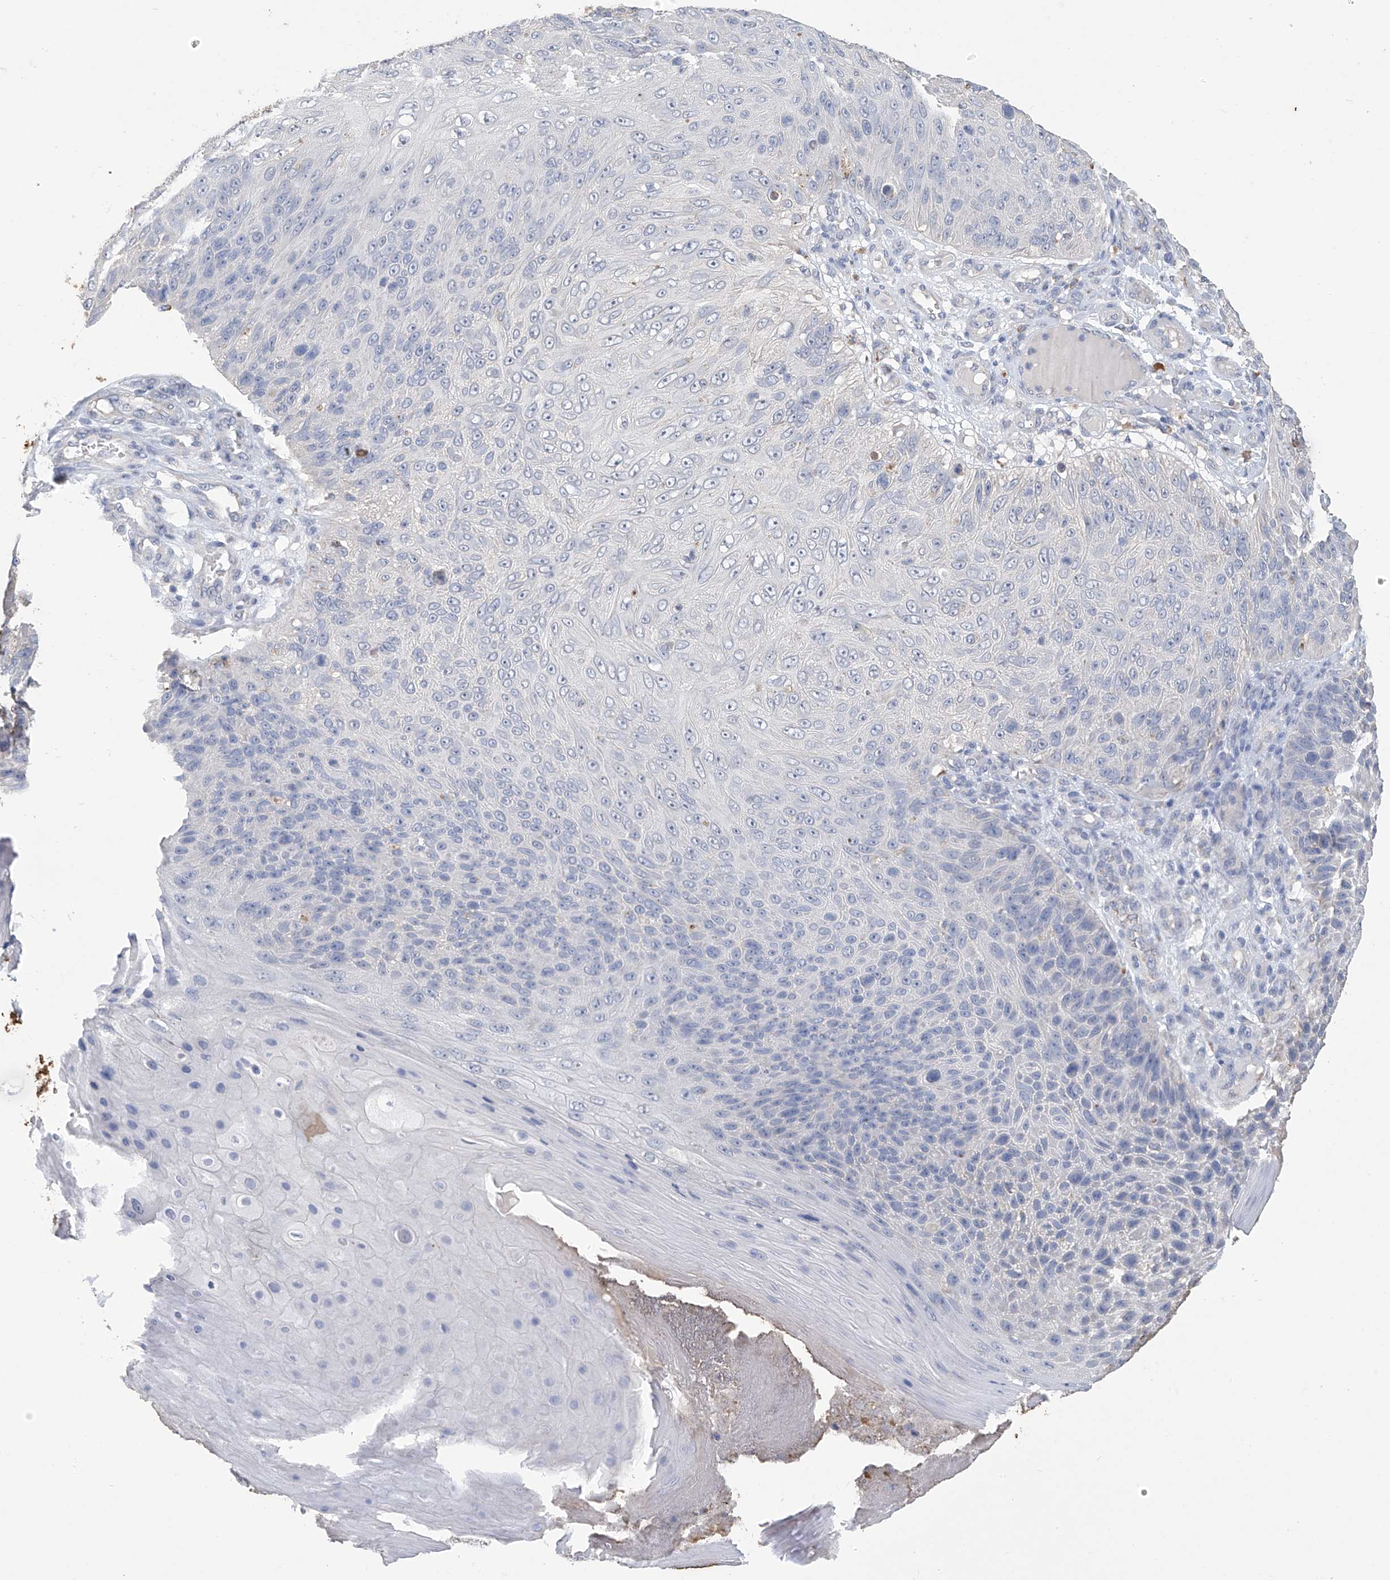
{"staining": {"intensity": "negative", "quantity": "none", "location": "none"}, "tissue": "skin cancer", "cell_type": "Tumor cells", "image_type": "cancer", "snomed": [{"axis": "morphology", "description": "Squamous cell carcinoma, NOS"}, {"axis": "topography", "description": "Skin"}], "caption": "A histopathology image of squamous cell carcinoma (skin) stained for a protein displays no brown staining in tumor cells.", "gene": "OGT", "patient": {"sex": "female", "age": 88}}